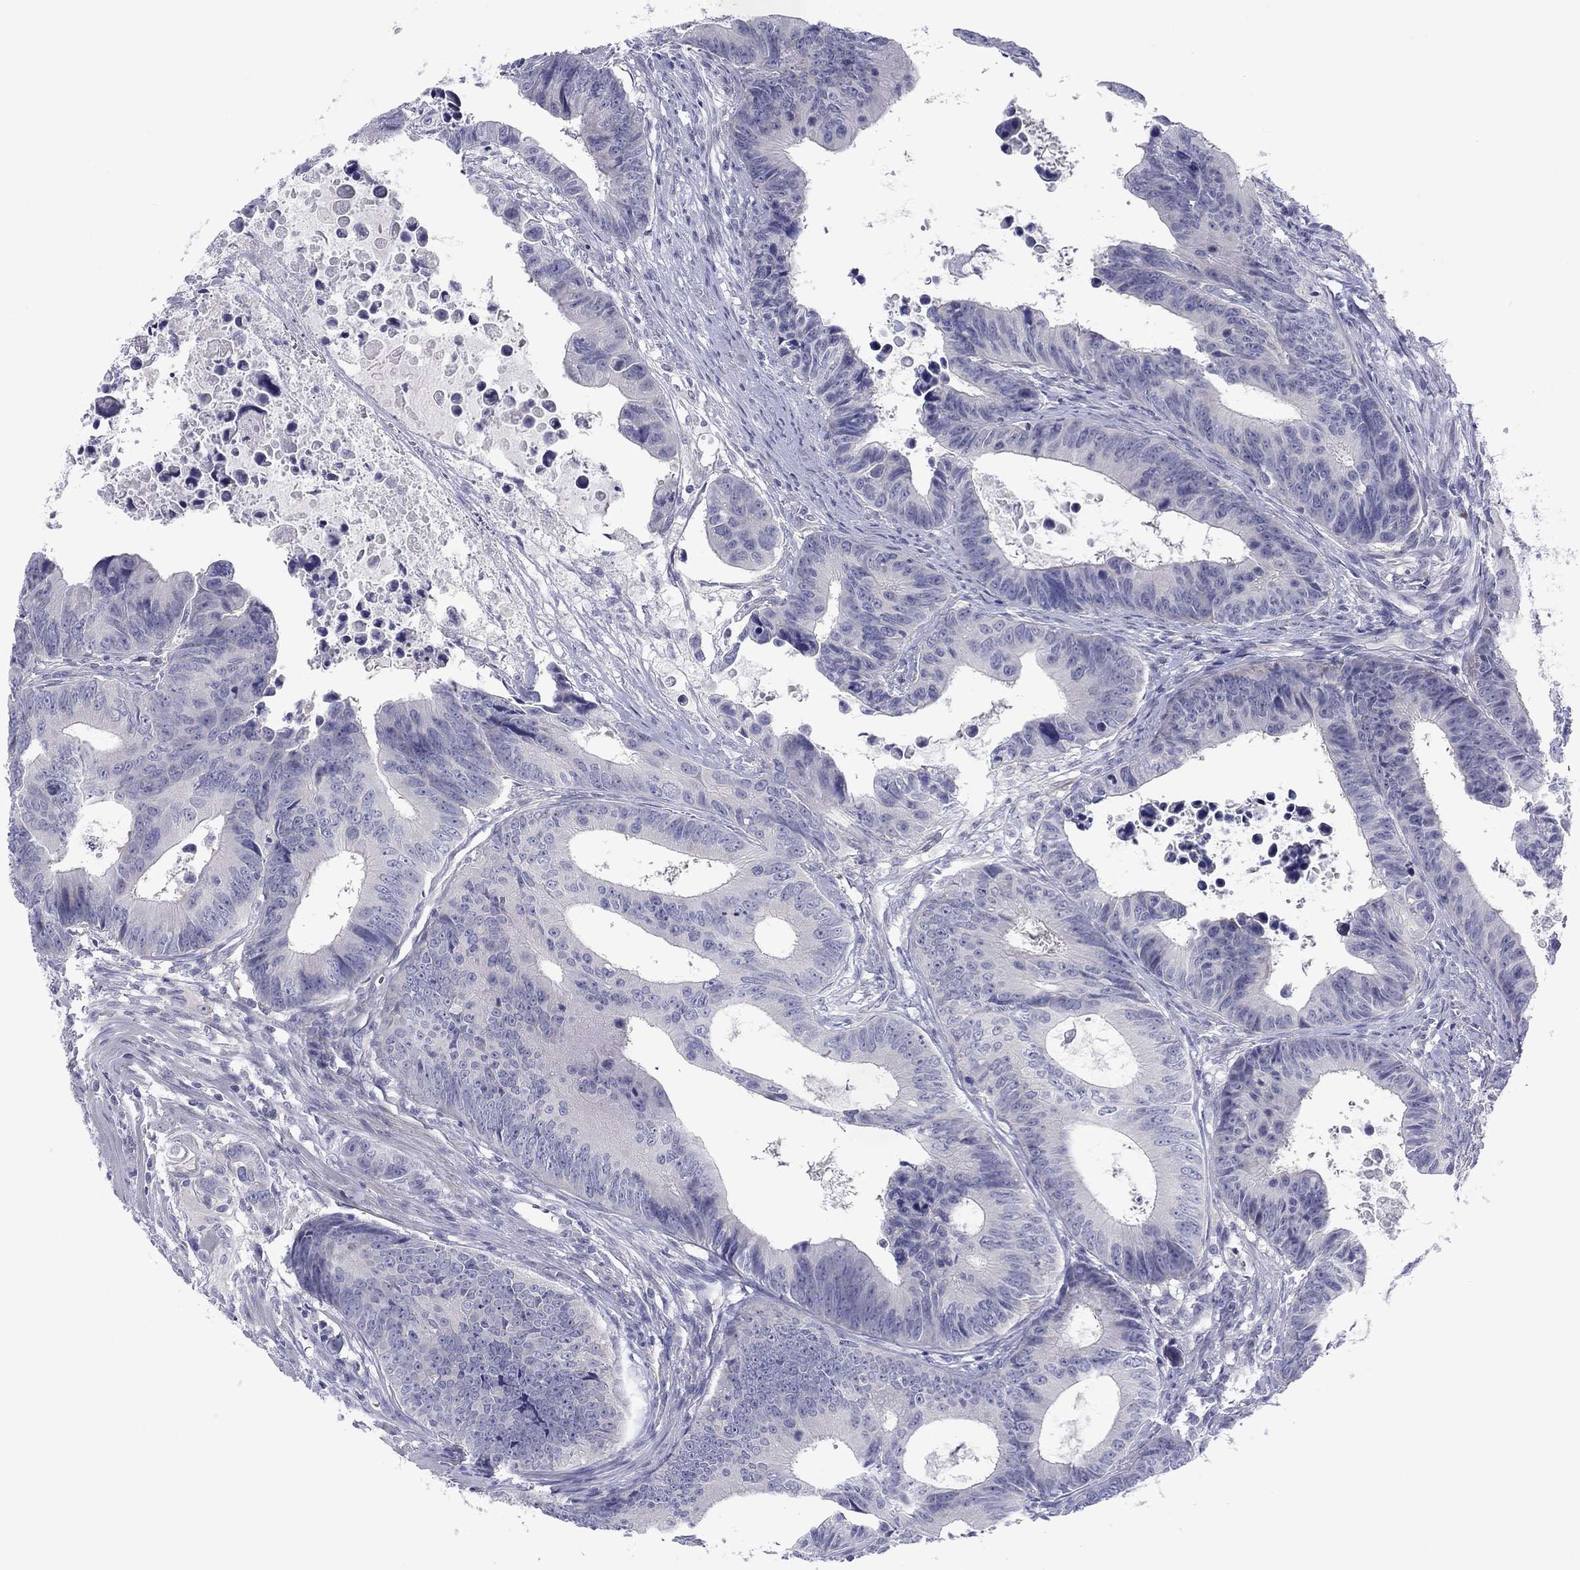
{"staining": {"intensity": "negative", "quantity": "none", "location": "none"}, "tissue": "colorectal cancer", "cell_type": "Tumor cells", "image_type": "cancer", "snomed": [{"axis": "morphology", "description": "Adenocarcinoma, NOS"}, {"axis": "topography", "description": "Colon"}], "caption": "There is no significant expression in tumor cells of colorectal cancer. The staining is performed using DAB (3,3'-diaminobenzidine) brown chromogen with nuclei counter-stained in using hematoxylin.", "gene": "CACNA1A", "patient": {"sex": "female", "age": 87}}